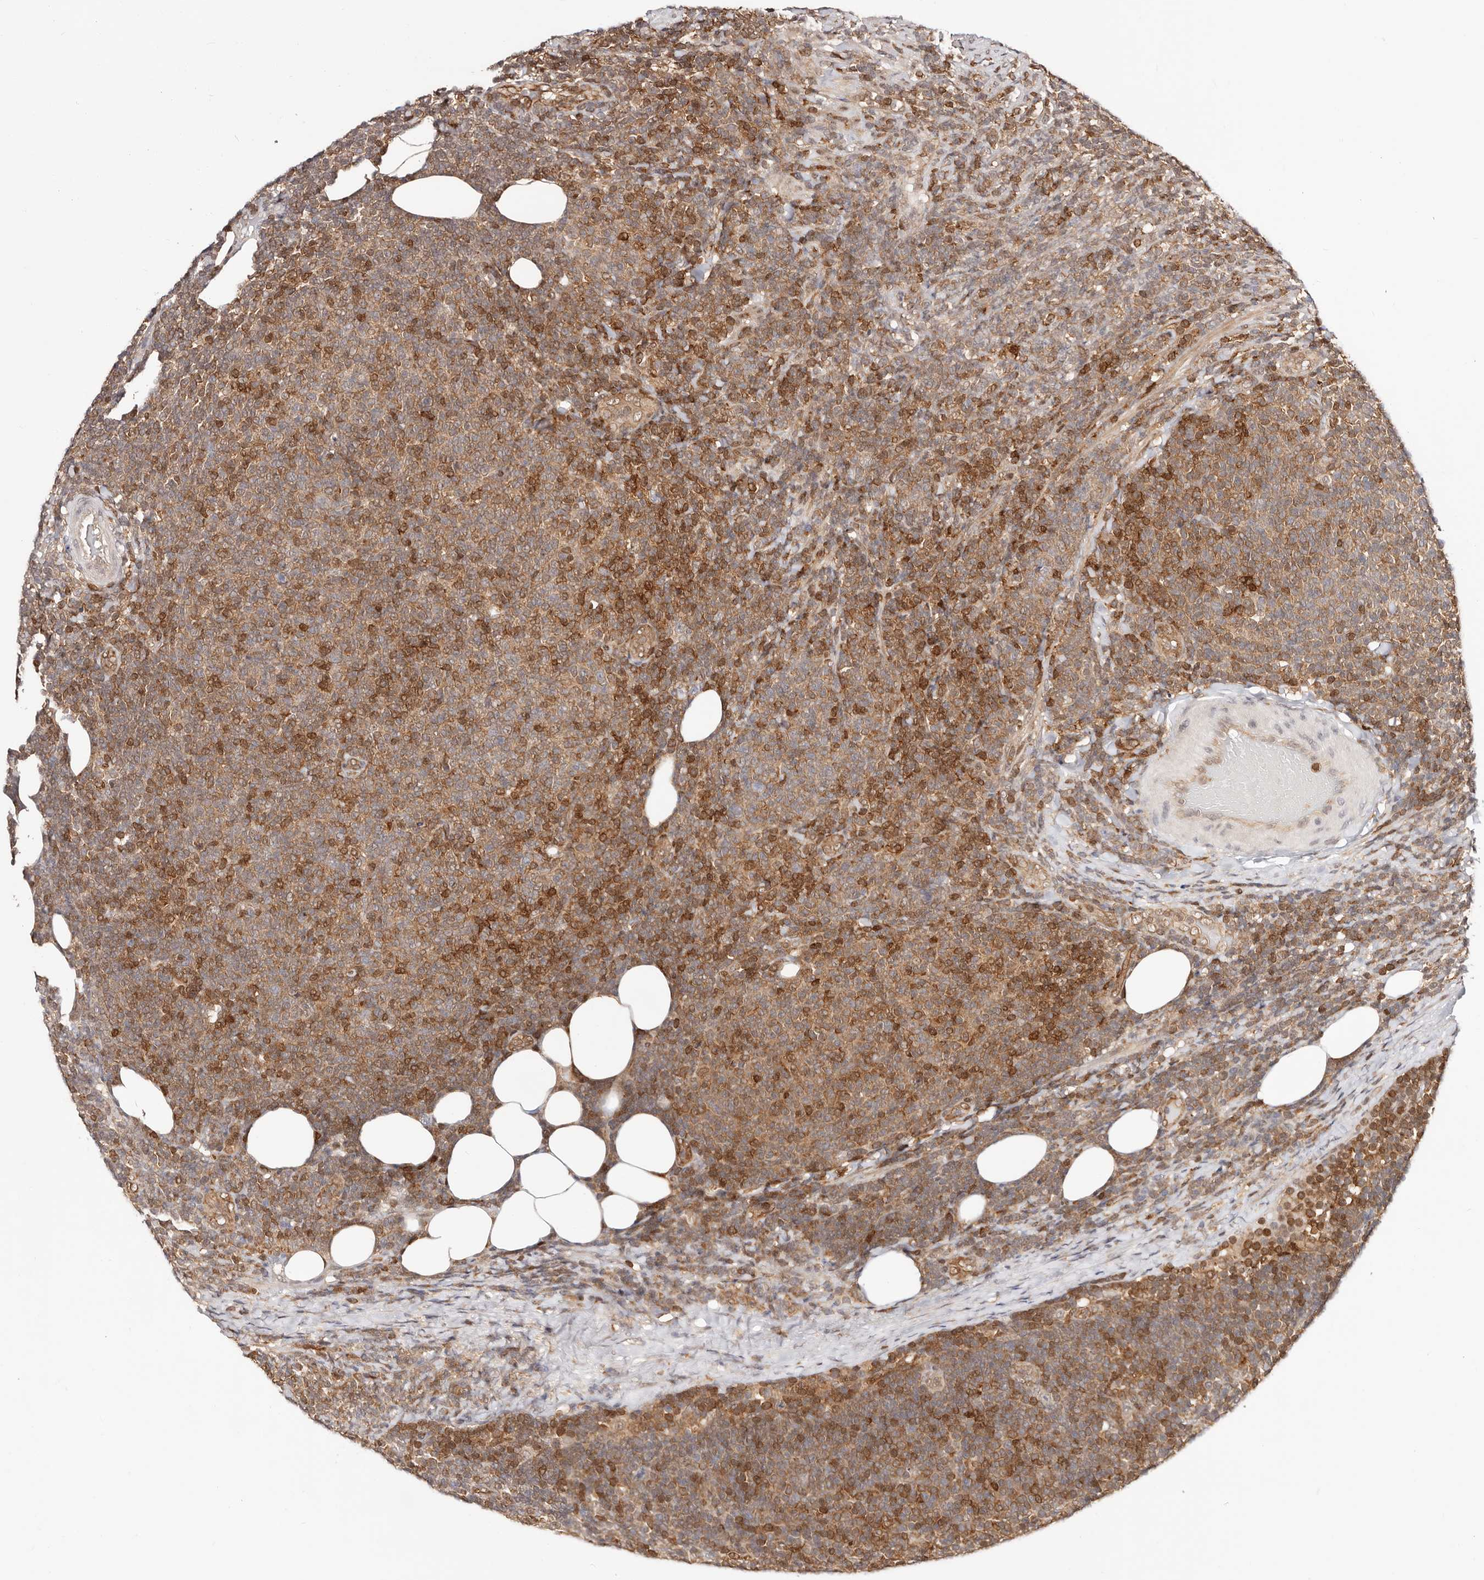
{"staining": {"intensity": "moderate", "quantity": "<25%", "location": "cytoplasmic/membranous"}, "tissue": "lymphoma", "cell_type": "Tumor cells", "image_type": "cancer", "snomed": [{"axis": "morphology", "description": "Malignant lymphoma, non-Hodgkin's type, Low grade"}, {"axis": "topography", "description": "Lymph node"}], "caption": "Immunohistochemistry of low-grade malignant lymphoma, non-Hodgkin's type exhibits low levels of moderate cytoplasmic/membranous staining in approximately <25% of tumor cells. (DAB IHC, brown staining for protein, blue staining for nuclei).", "gene": "STAT5A", "patient": {"sex": "male", "age": 66}}